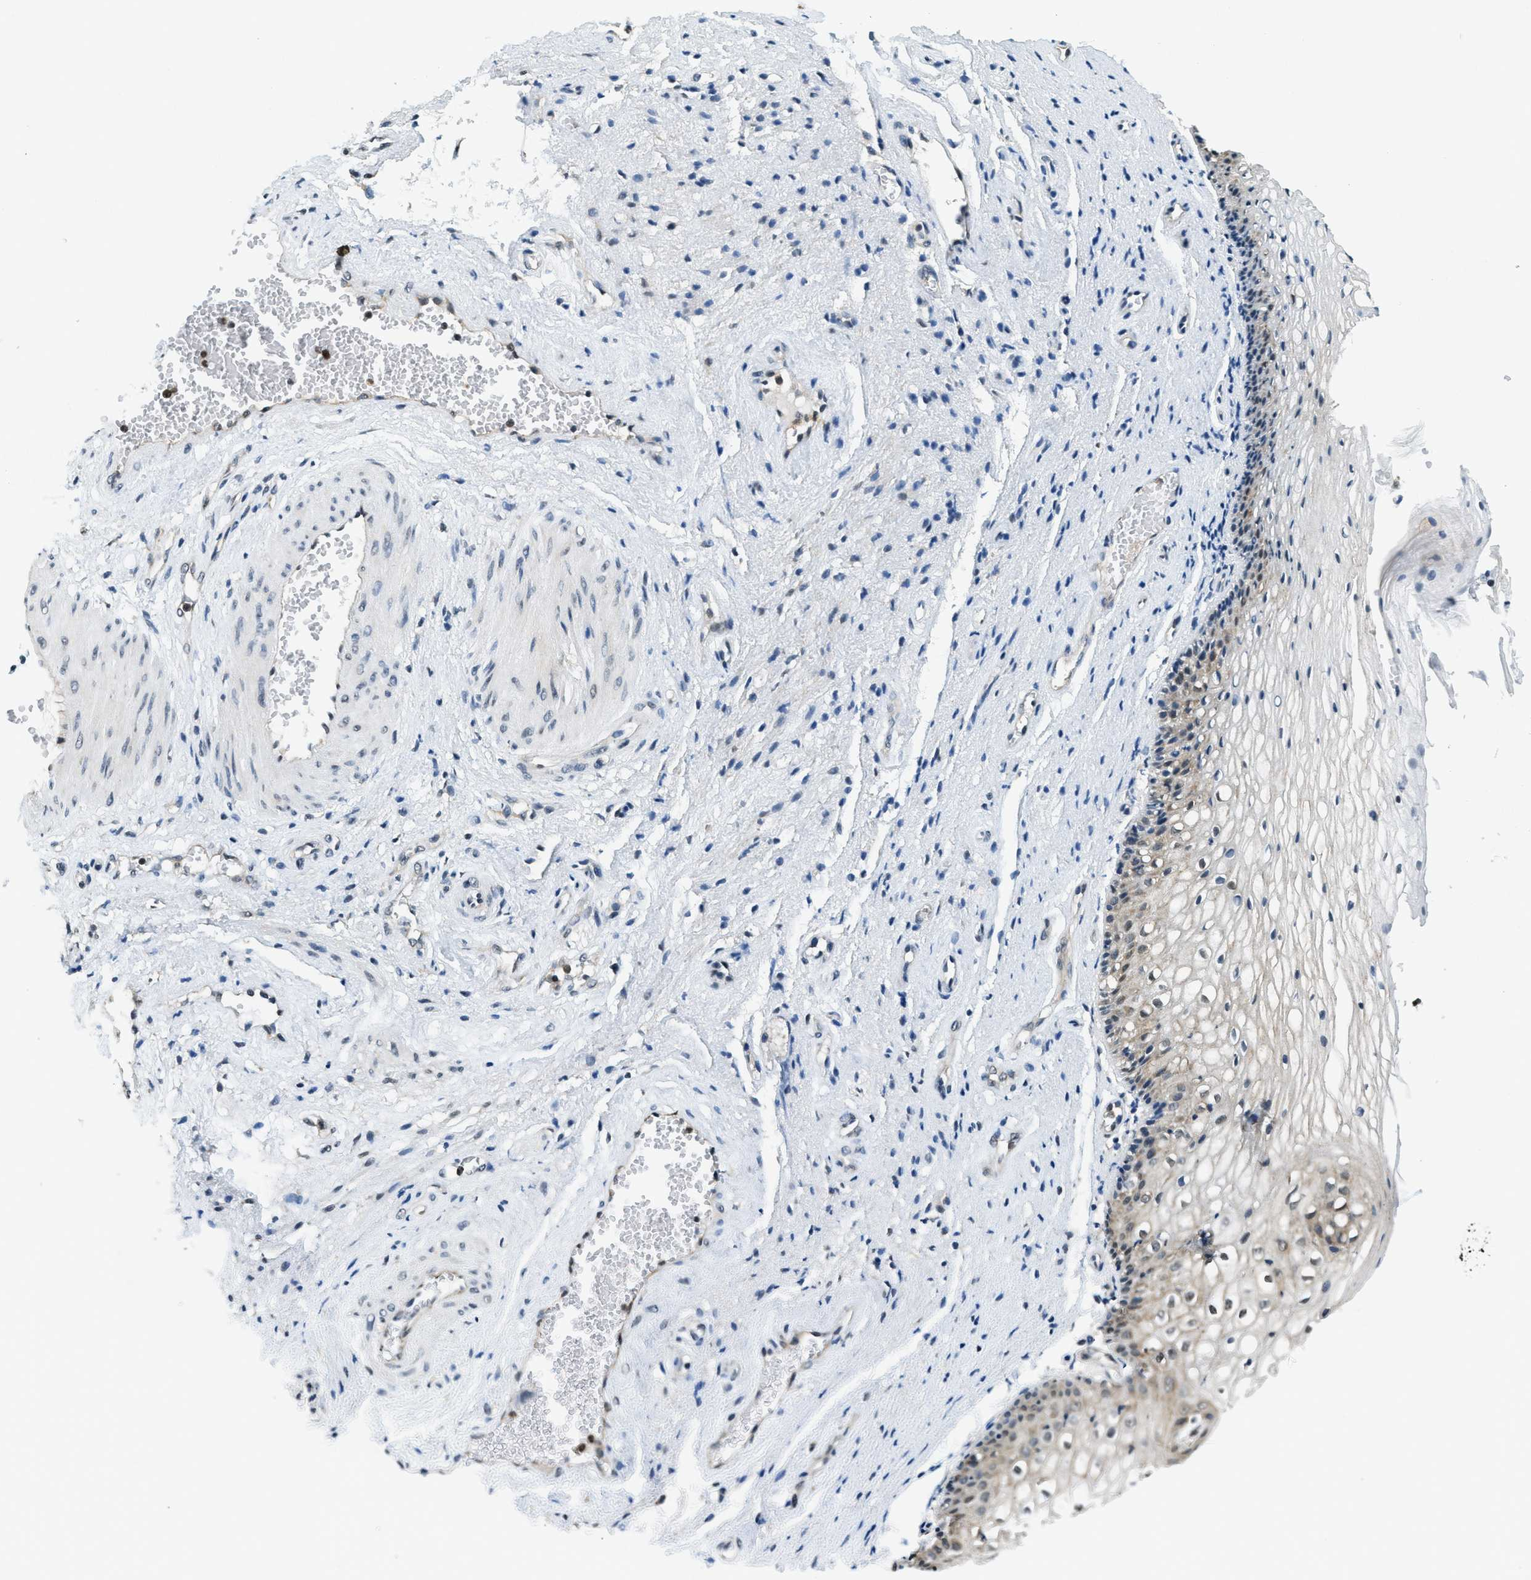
{"staining": {"intensity": "weak", "quantity": "<25%", "location": "nuclear"}, "tissue": "vagina", "cell_type": "Squamous epithelial cells", "image_type": "normal", "snomed": [{"axis": "morphology", "description": "Normal tissue, NOS"}, {"axis": "topography", "description": "Vagina"}], "caption": "Histopathology image shows no protein expression in squamous epithelial cells of unremarkable vagina. (Immunohistochemistry (ihc), brightfield microscopy, high magnification).", "gene": "RAB11FIP1", "patient": {"sex": "female", "age": 34}}